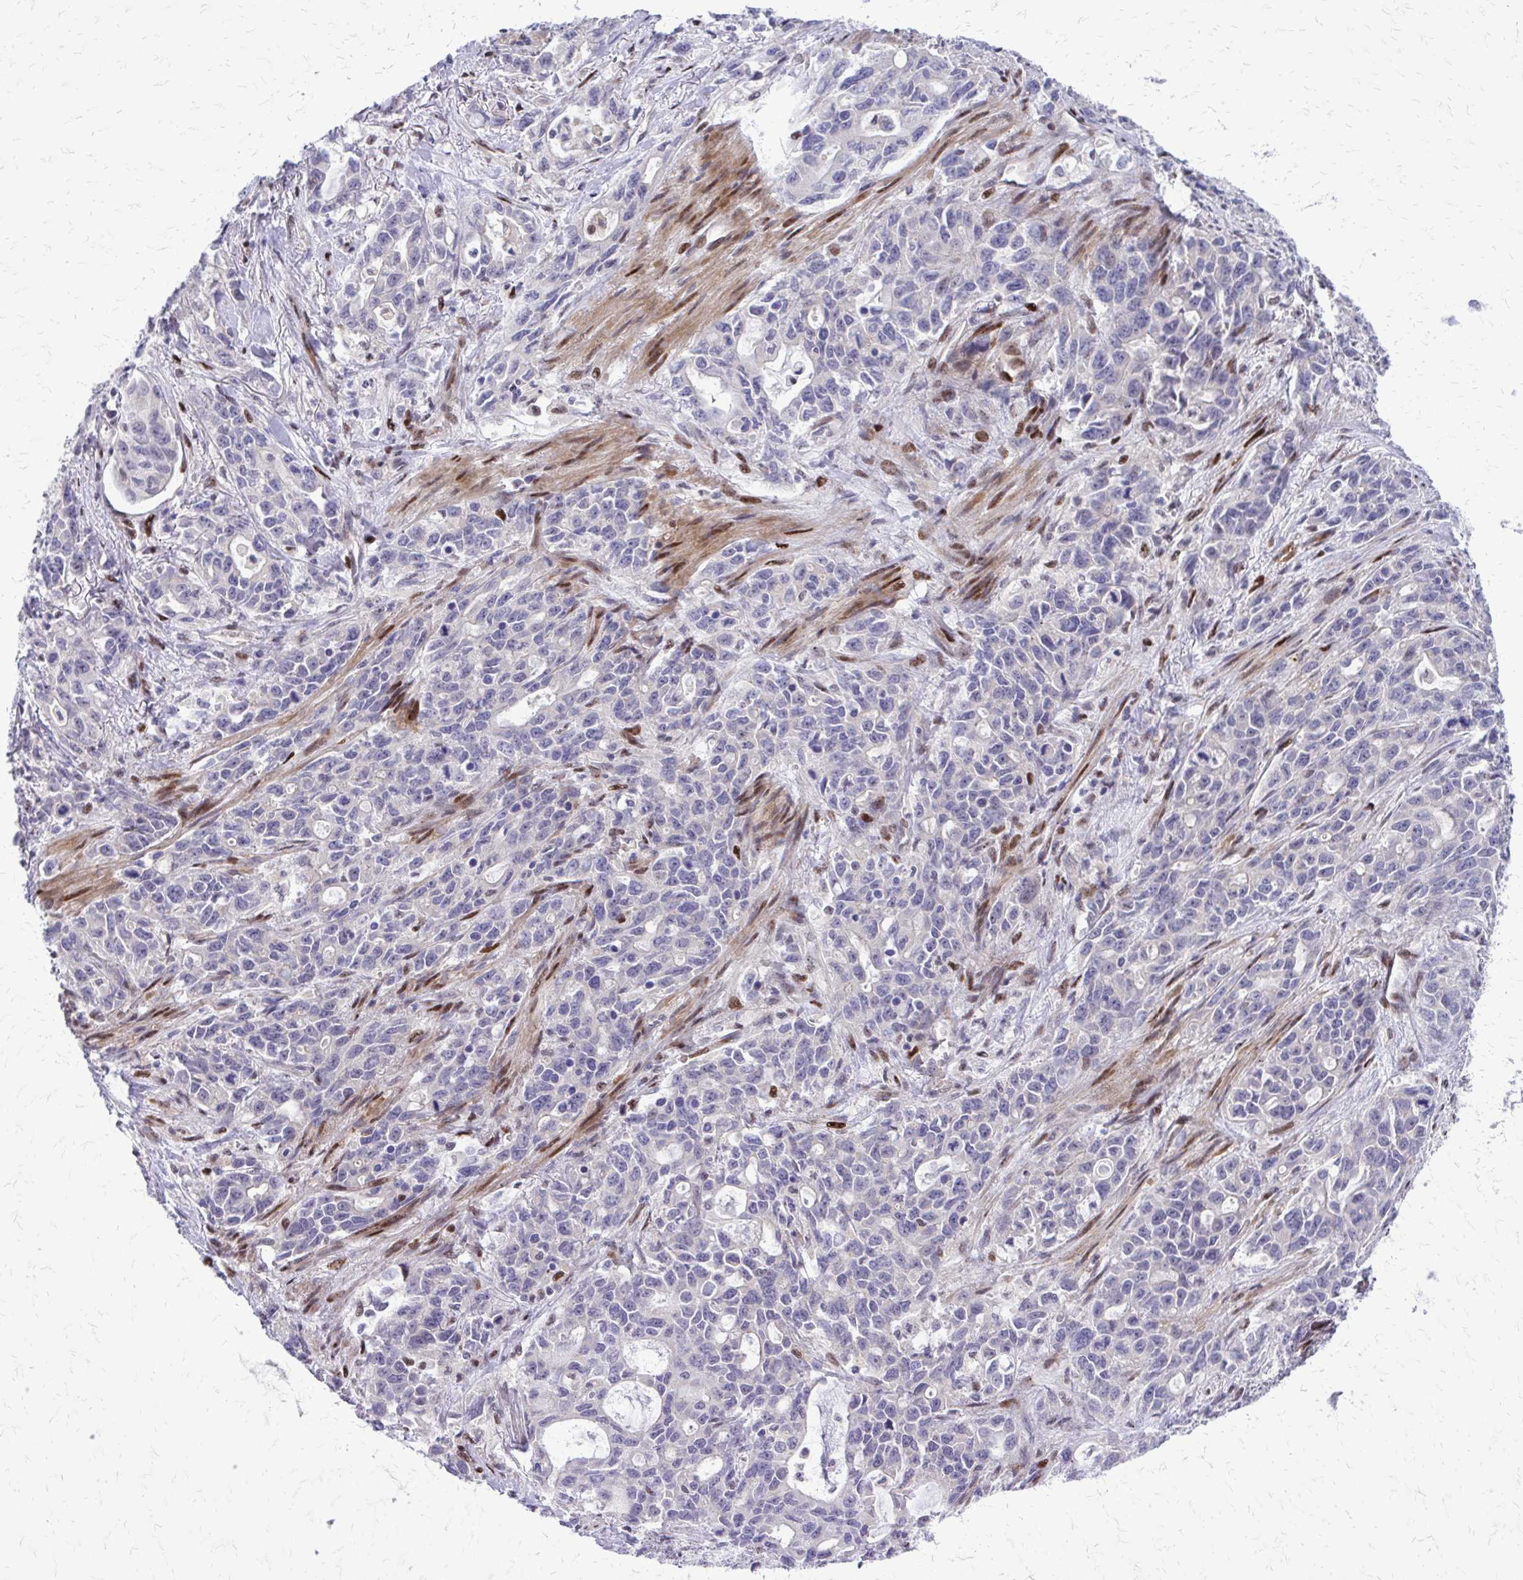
{"staining": {"intensity": "negative", "quantity": "none", "location": "none"}, "tissue": "stomach cancer", "cell_type": "Tumor cells", "image_type": "cancer", "snomed": [{"axis": "morphology", "description": "Adenocarcinoma, NOS"}, {"axis": "topography", "description": "Stomach, upper"}], "caption": "The micrograph demonstrates no significant positivity in tumor cells of stomach adenocarcinoma.", "gene": "PPDPFL", "patient": {"sex": "male", "age": 85}}